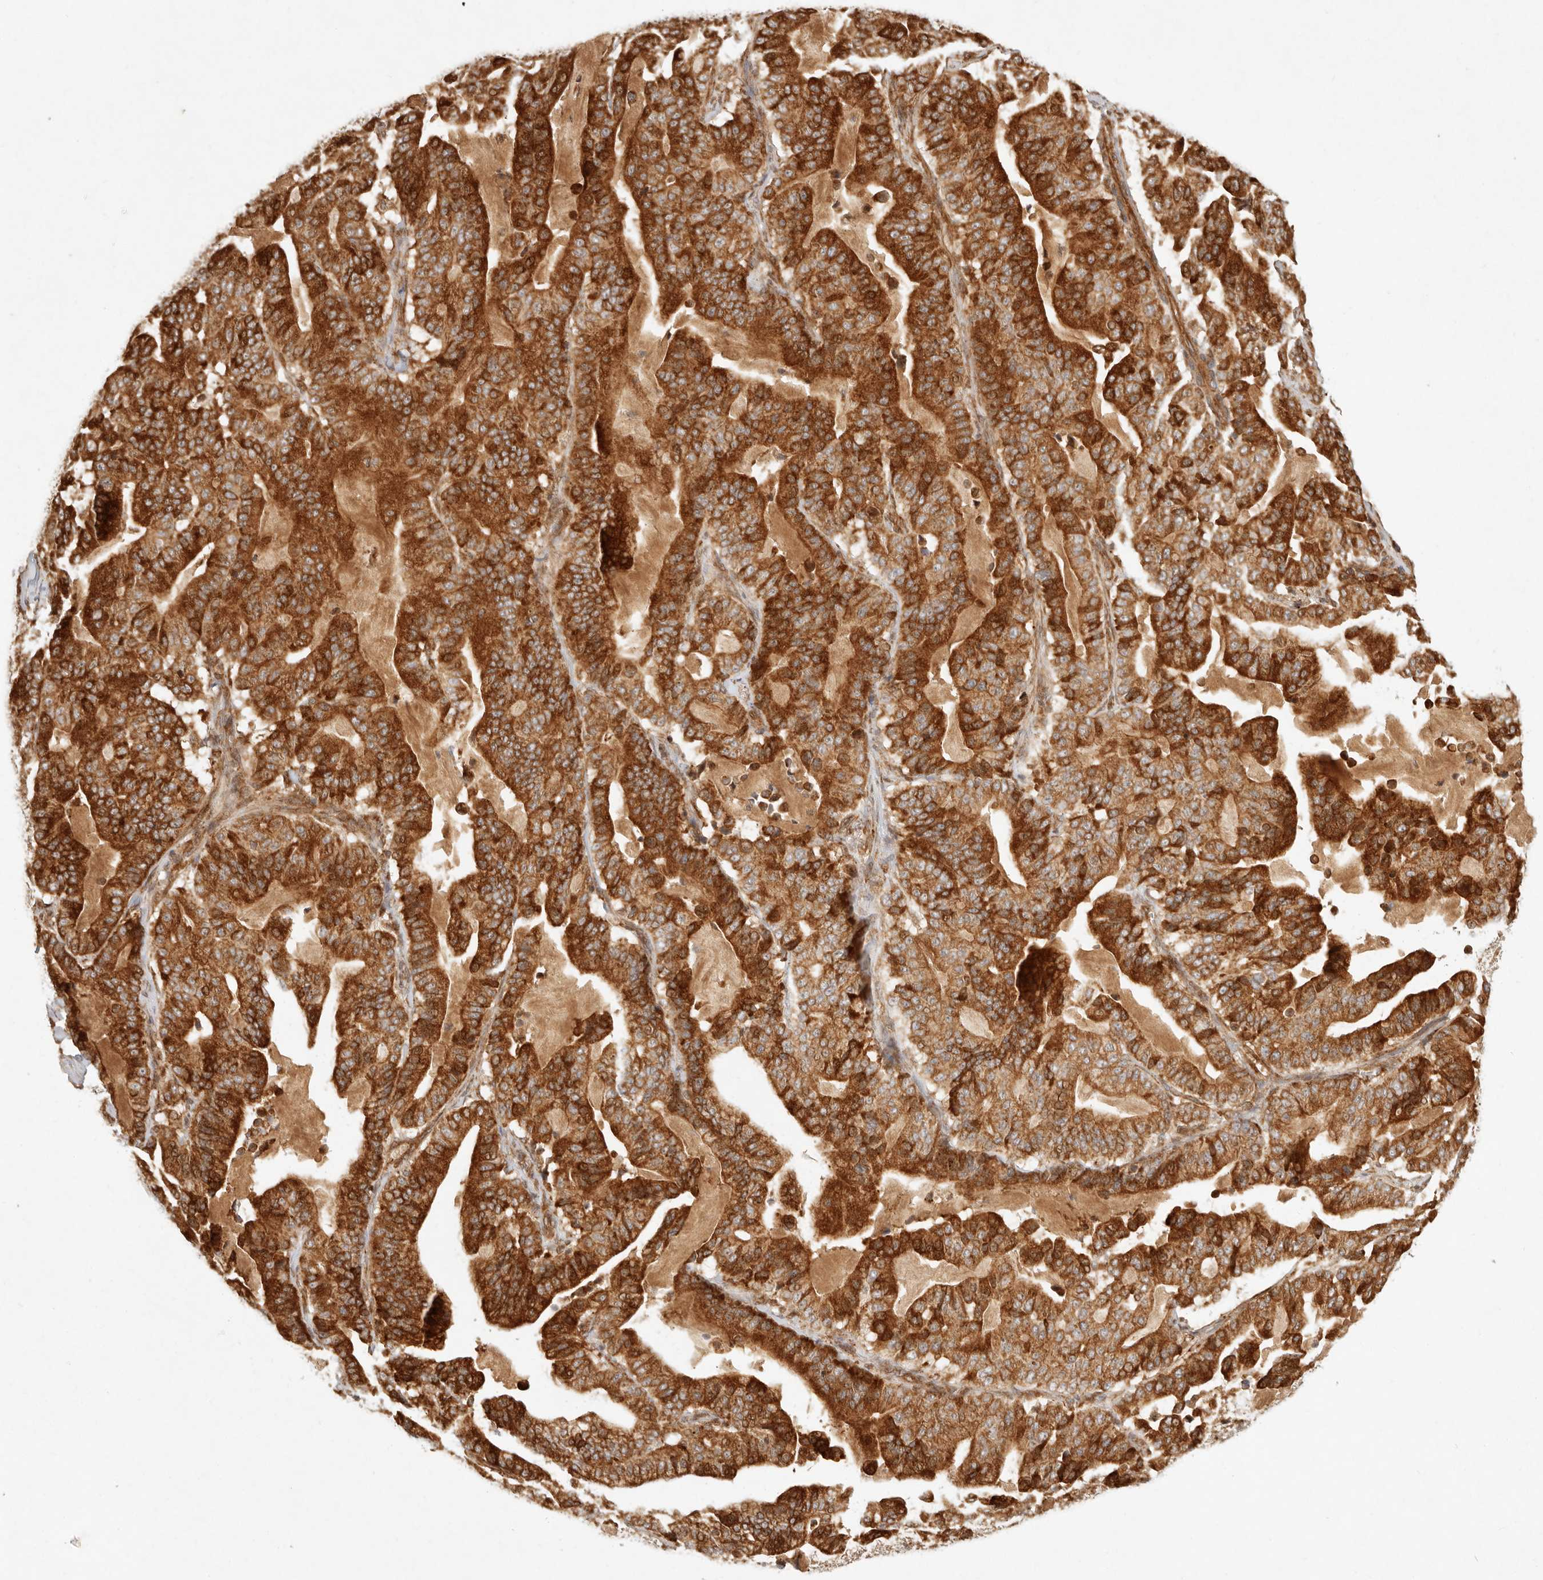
{"staining": {"intensity": "strong", "quantity": ">75%", "location": "cytoplasmic/membranous"}, "tissue": "pancreatic cancer", "cell_type": "Tumor cells", "image_type": "cancer", "snomed": [{"axis": "morphology", "description": "Adenocarcinoma, NOS"}, {"axis": "topography", "description": "Pancreas"}], "caption": "This histopathology image displays immunohistochemistry staining of human pancreatic cancer, with high strong cytoplasmic/membranous staining in approximately >75% of tumor cells.", "gene": "KLHL38", "patient": {"sex": "male", "age": 63}}